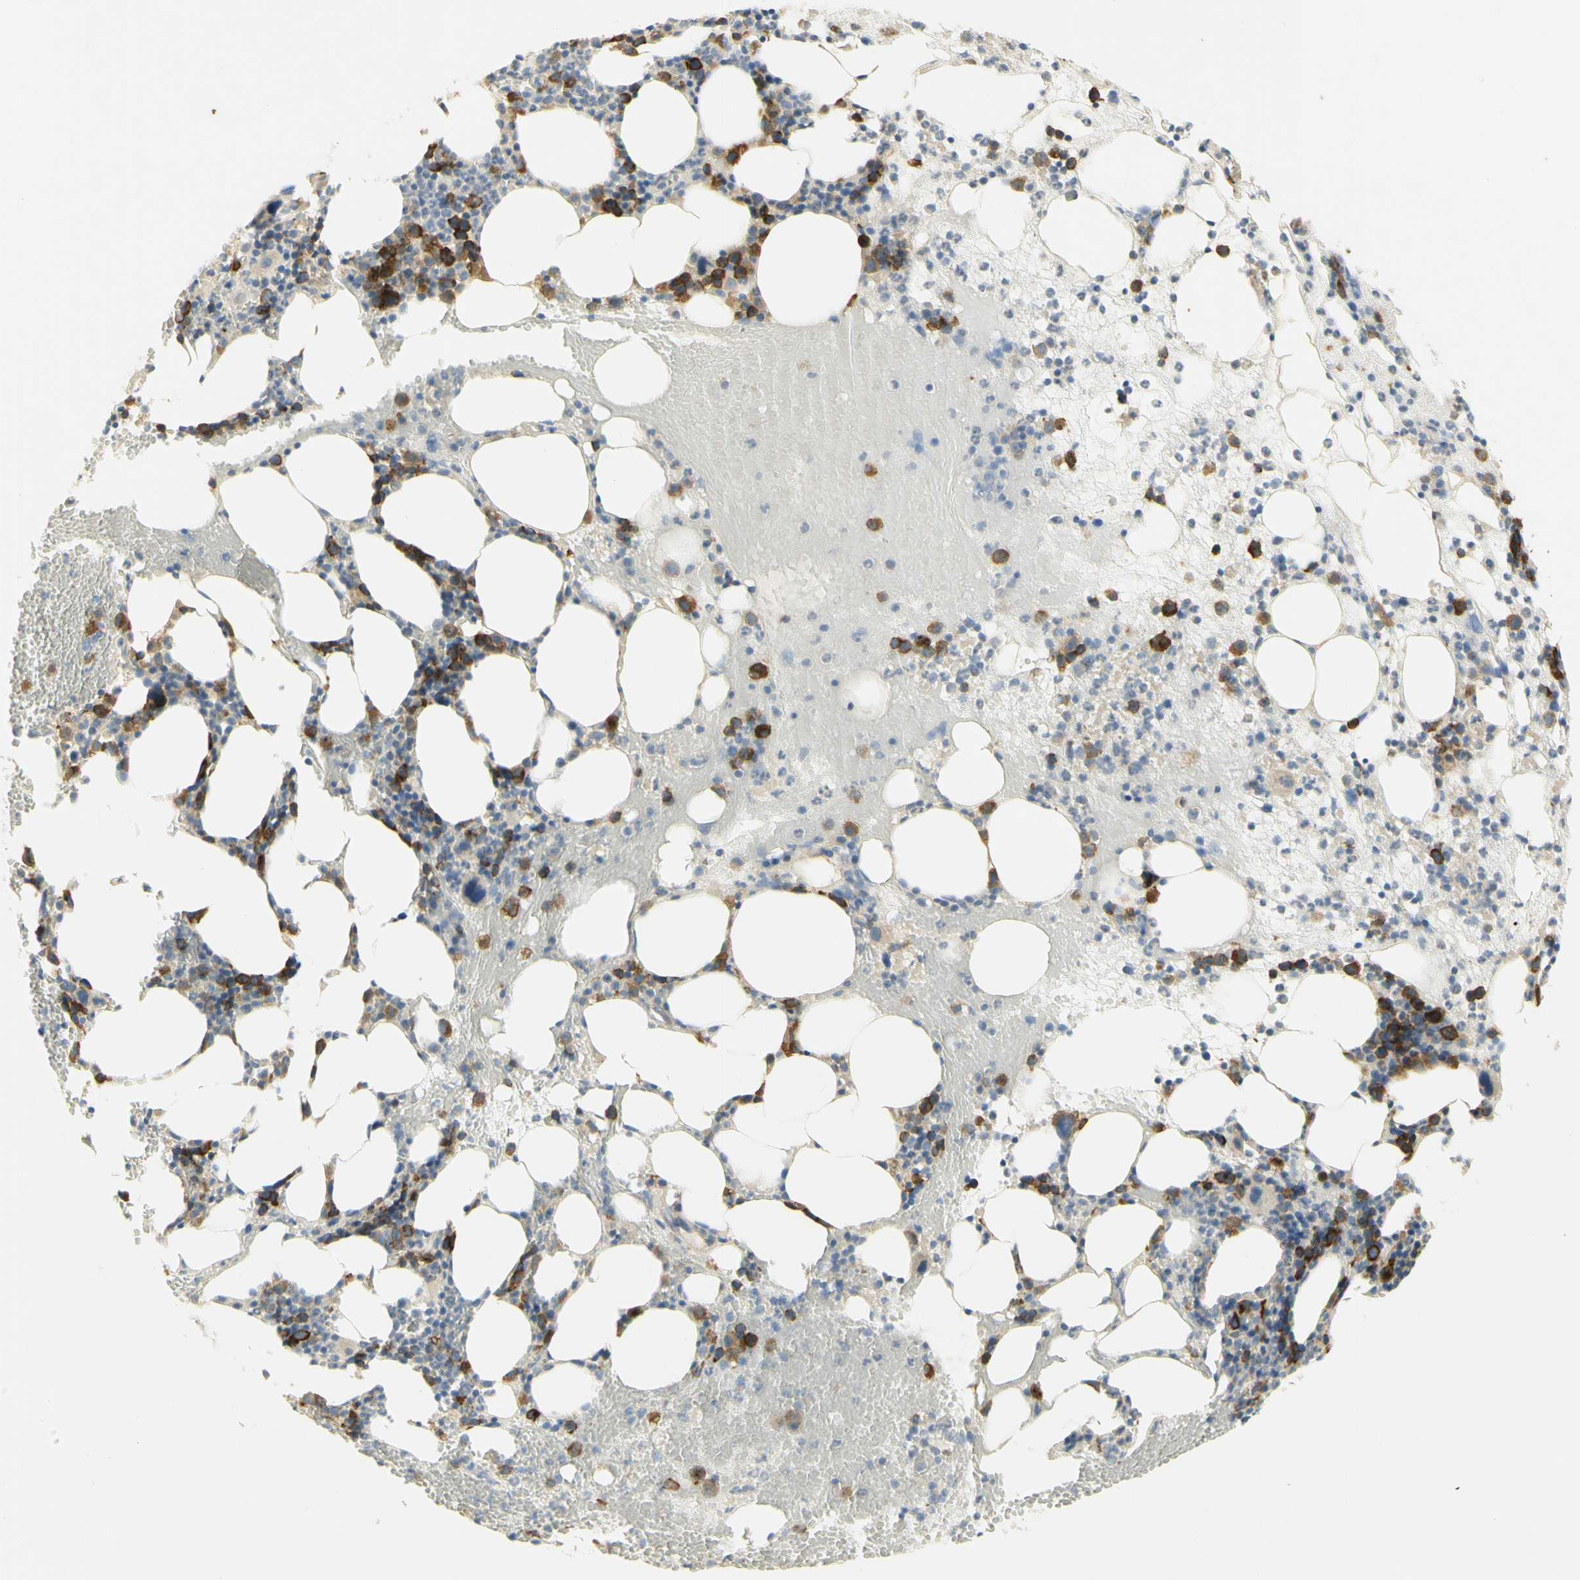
{"staining": {"intensity": "strong", "quantity": "25%-75%", "location": "cytoplasmic/membranous"}, "tissue": "bone marrow", "cell_type": "Hematopoietic cells", "image_type": "normal", "snomed": [{"axis": "morphology", "description": "Normal tissue, NOS"}, {"axis": "morphology", "description": "Inflammation, NOS"}, {"axis": "topography", "description": "Bone marrow"}], "caption": "Immunohistochemistry micrograph of normal human bone marrow stained for a protein (brown), which reveals high levels of strong cytoplasmic/membranous positivity in about 25%-75% of hematopoietic cells.", "gene": "KIF11", "patient": {"sex": "female", "age": 79}}